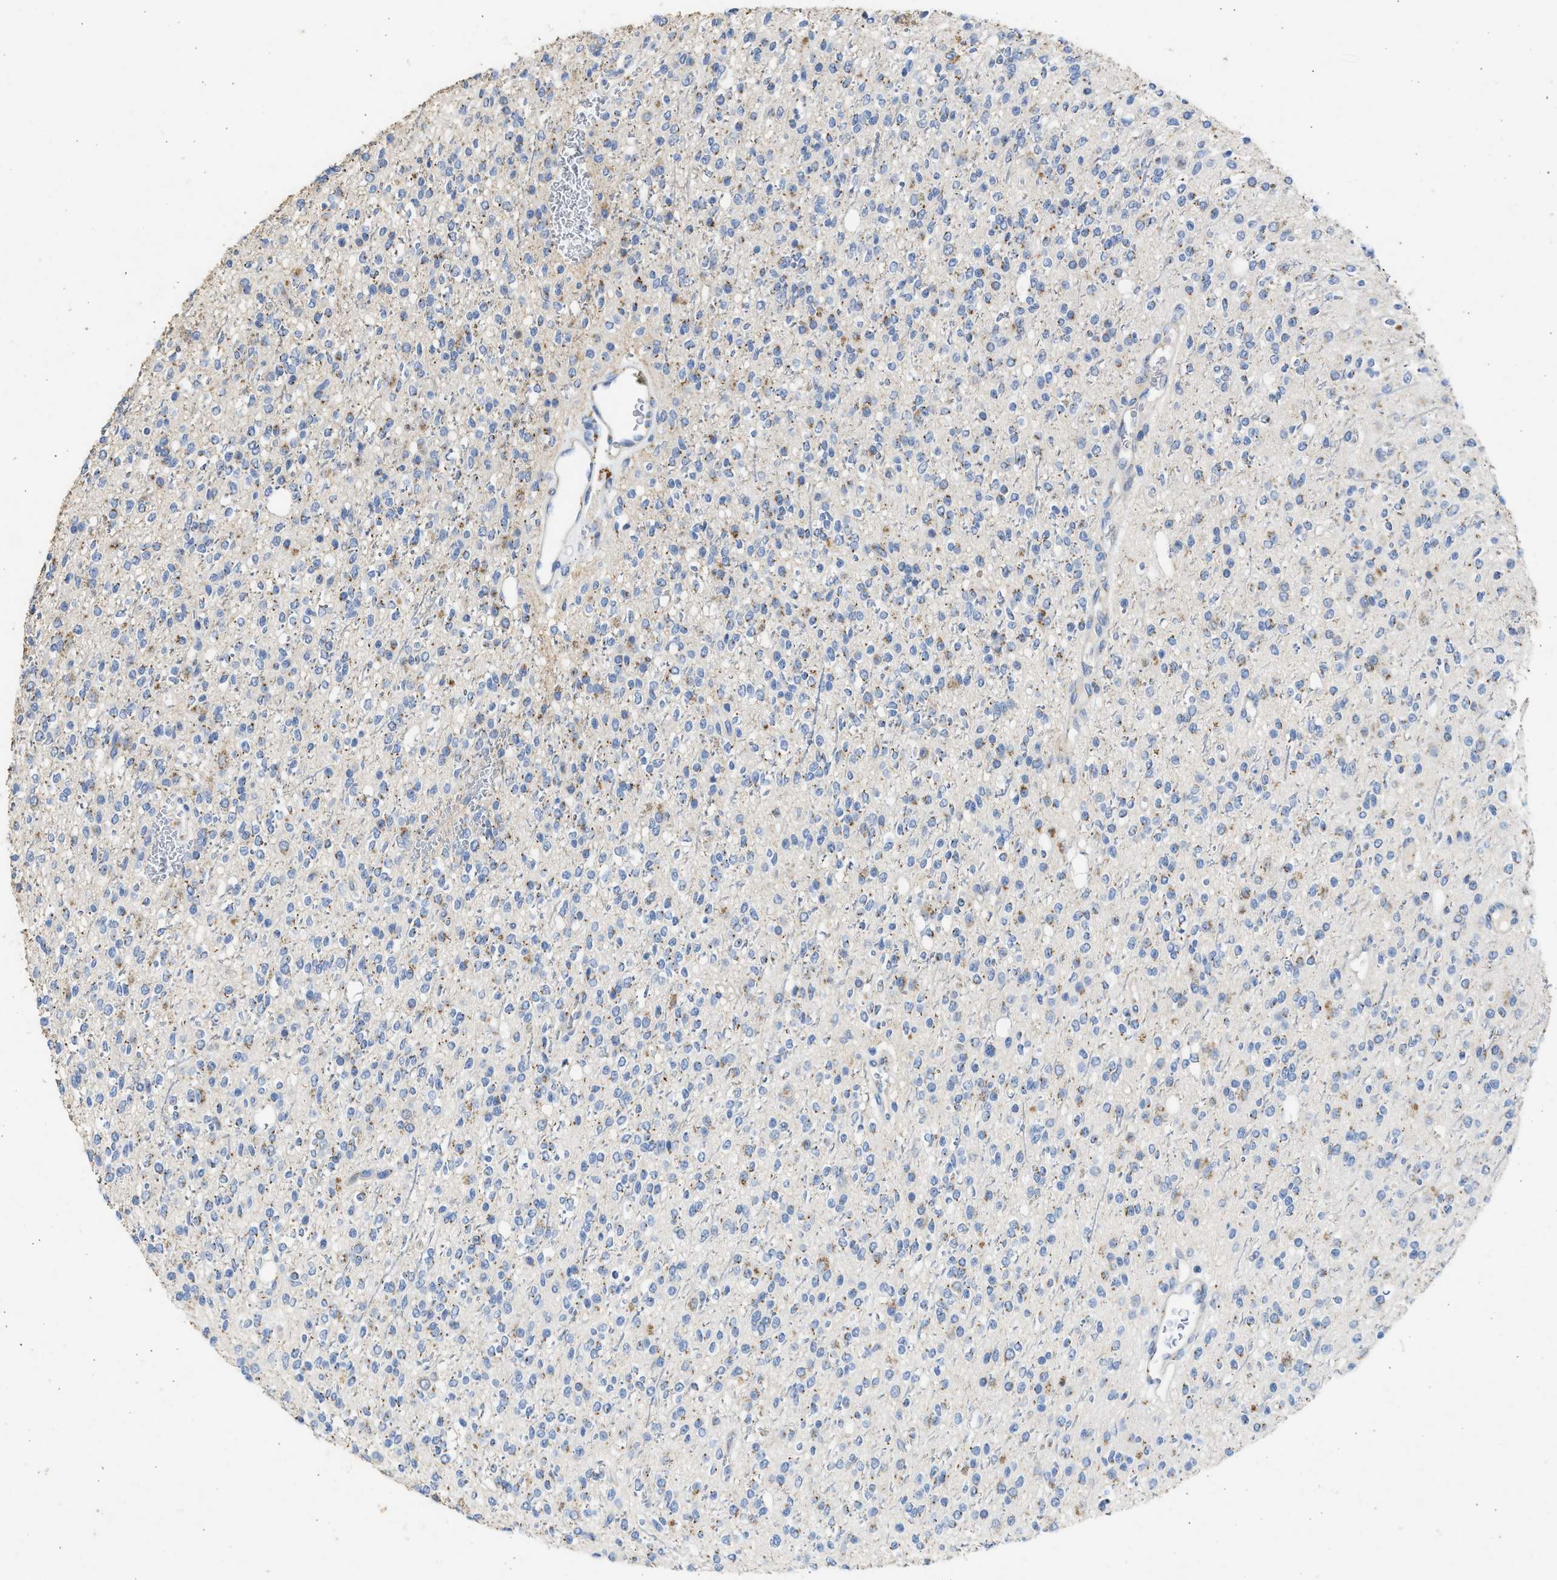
{"staining": {"intensity": "negative", "quantity": "none", "location": "none"}, "tissue": "glioma", "cell_type": "Tumor cells", "image_type": "cancer", "snomed": [{"axis": "morphology", "description": "Glioma, malignant, High grade"}, {"axis": "topography", "description": "Brain"}], "caption": "This is a histopathology image of immunohistochemistry (IHC) staining of malignant glioma (high-grade), which shows no positivity in tumor cells.", "gene": "IPO8", "patient": {"sex": "male", "age": 34}}